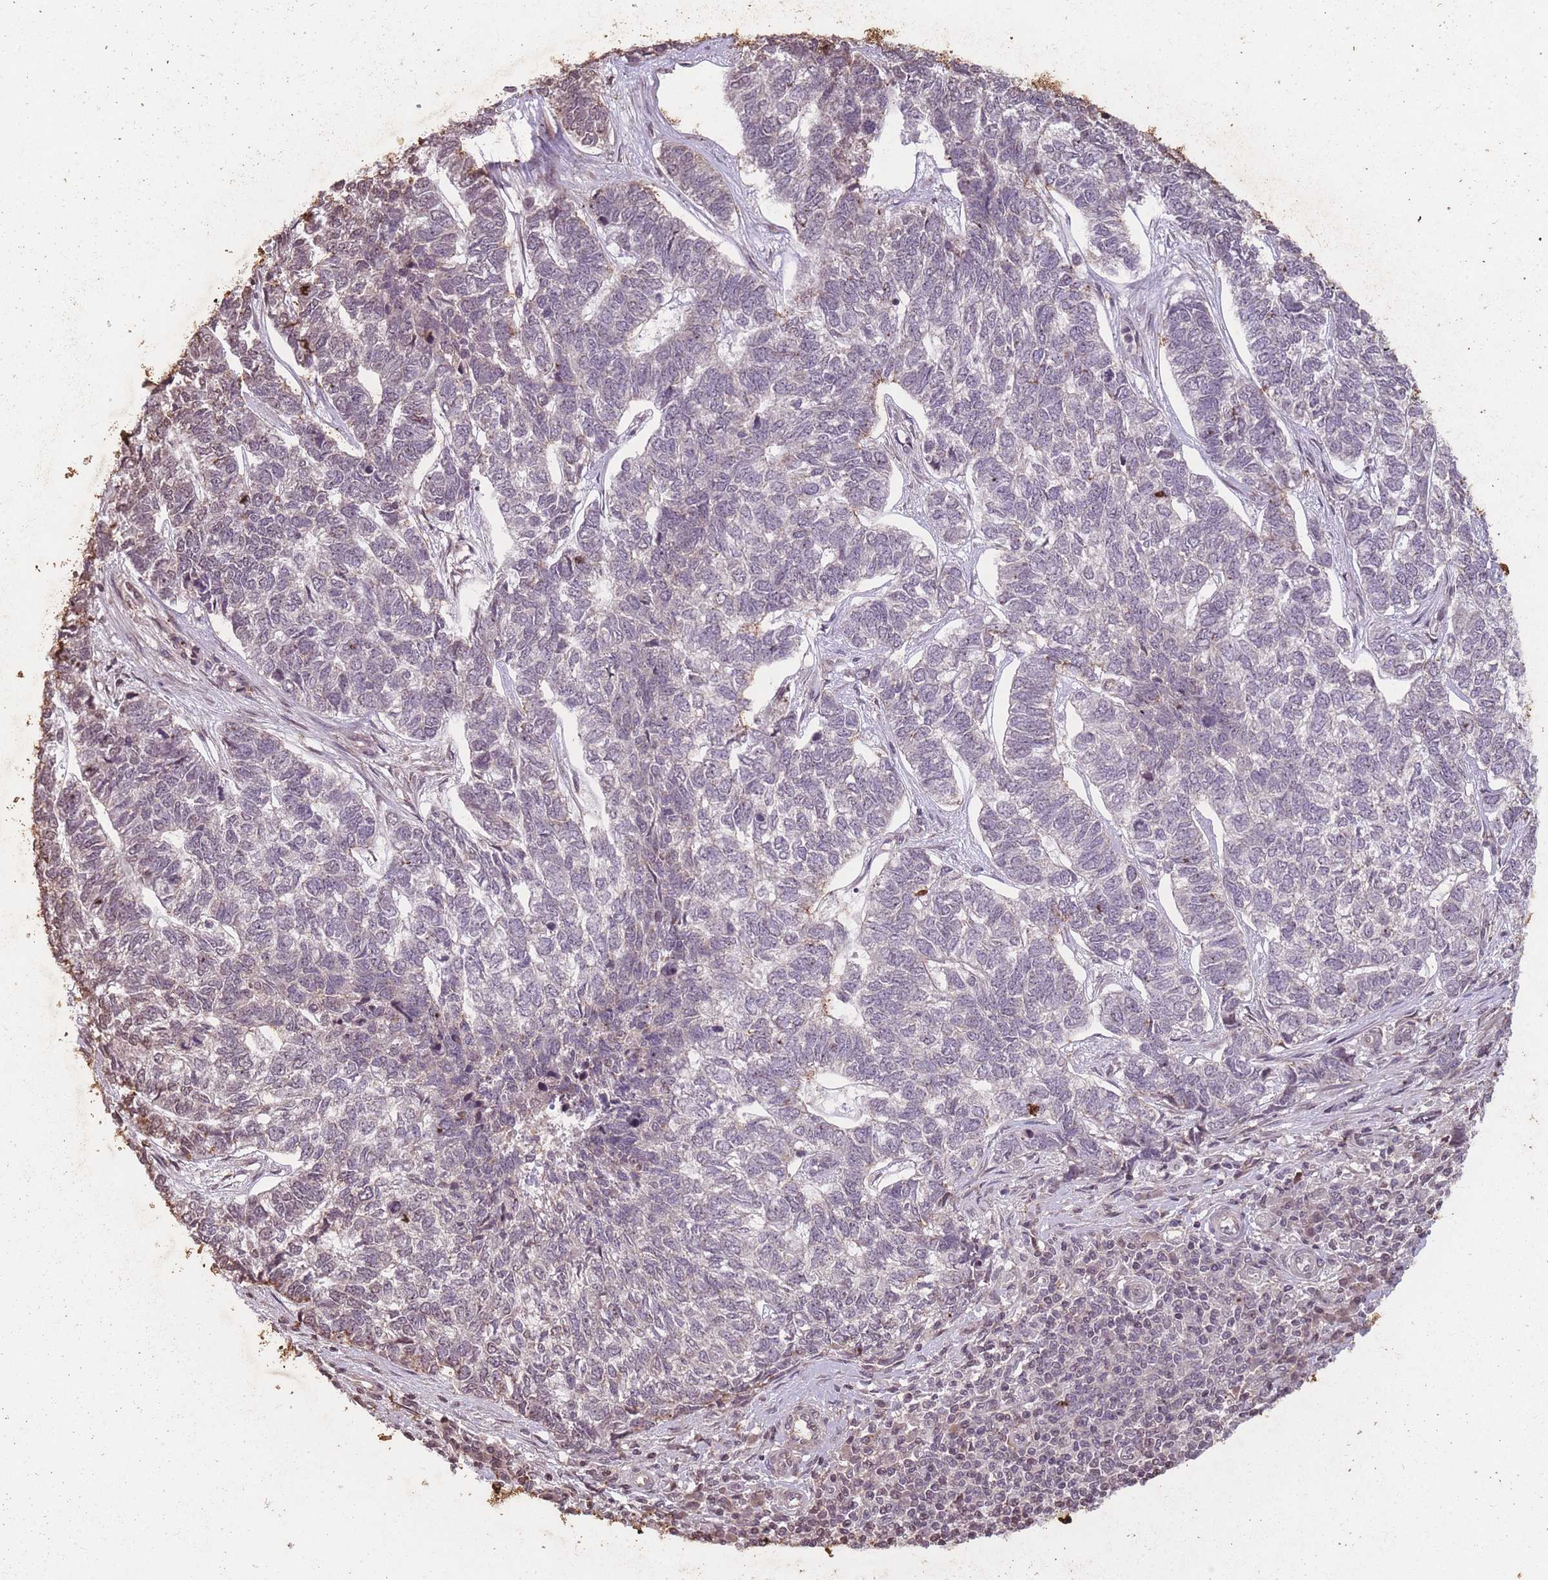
{"staining": {"intensity": "negative", "quantity": "none", "location": "none"}, "tissue": "skin cancer", "cell_type": "Tumor cells", "image_type": "cancer", "snomed": [{"axis": "morphology", "description": "Basal cell carcinoma"}, {"axis": "topography", "description": "Skin"}], "caption": "A histopathology image of human basal cell carcinoma (skin) is negative for staining in tumor cells.", "gene": "GGT5", "patient": {"sex": "female", "age": 65}}